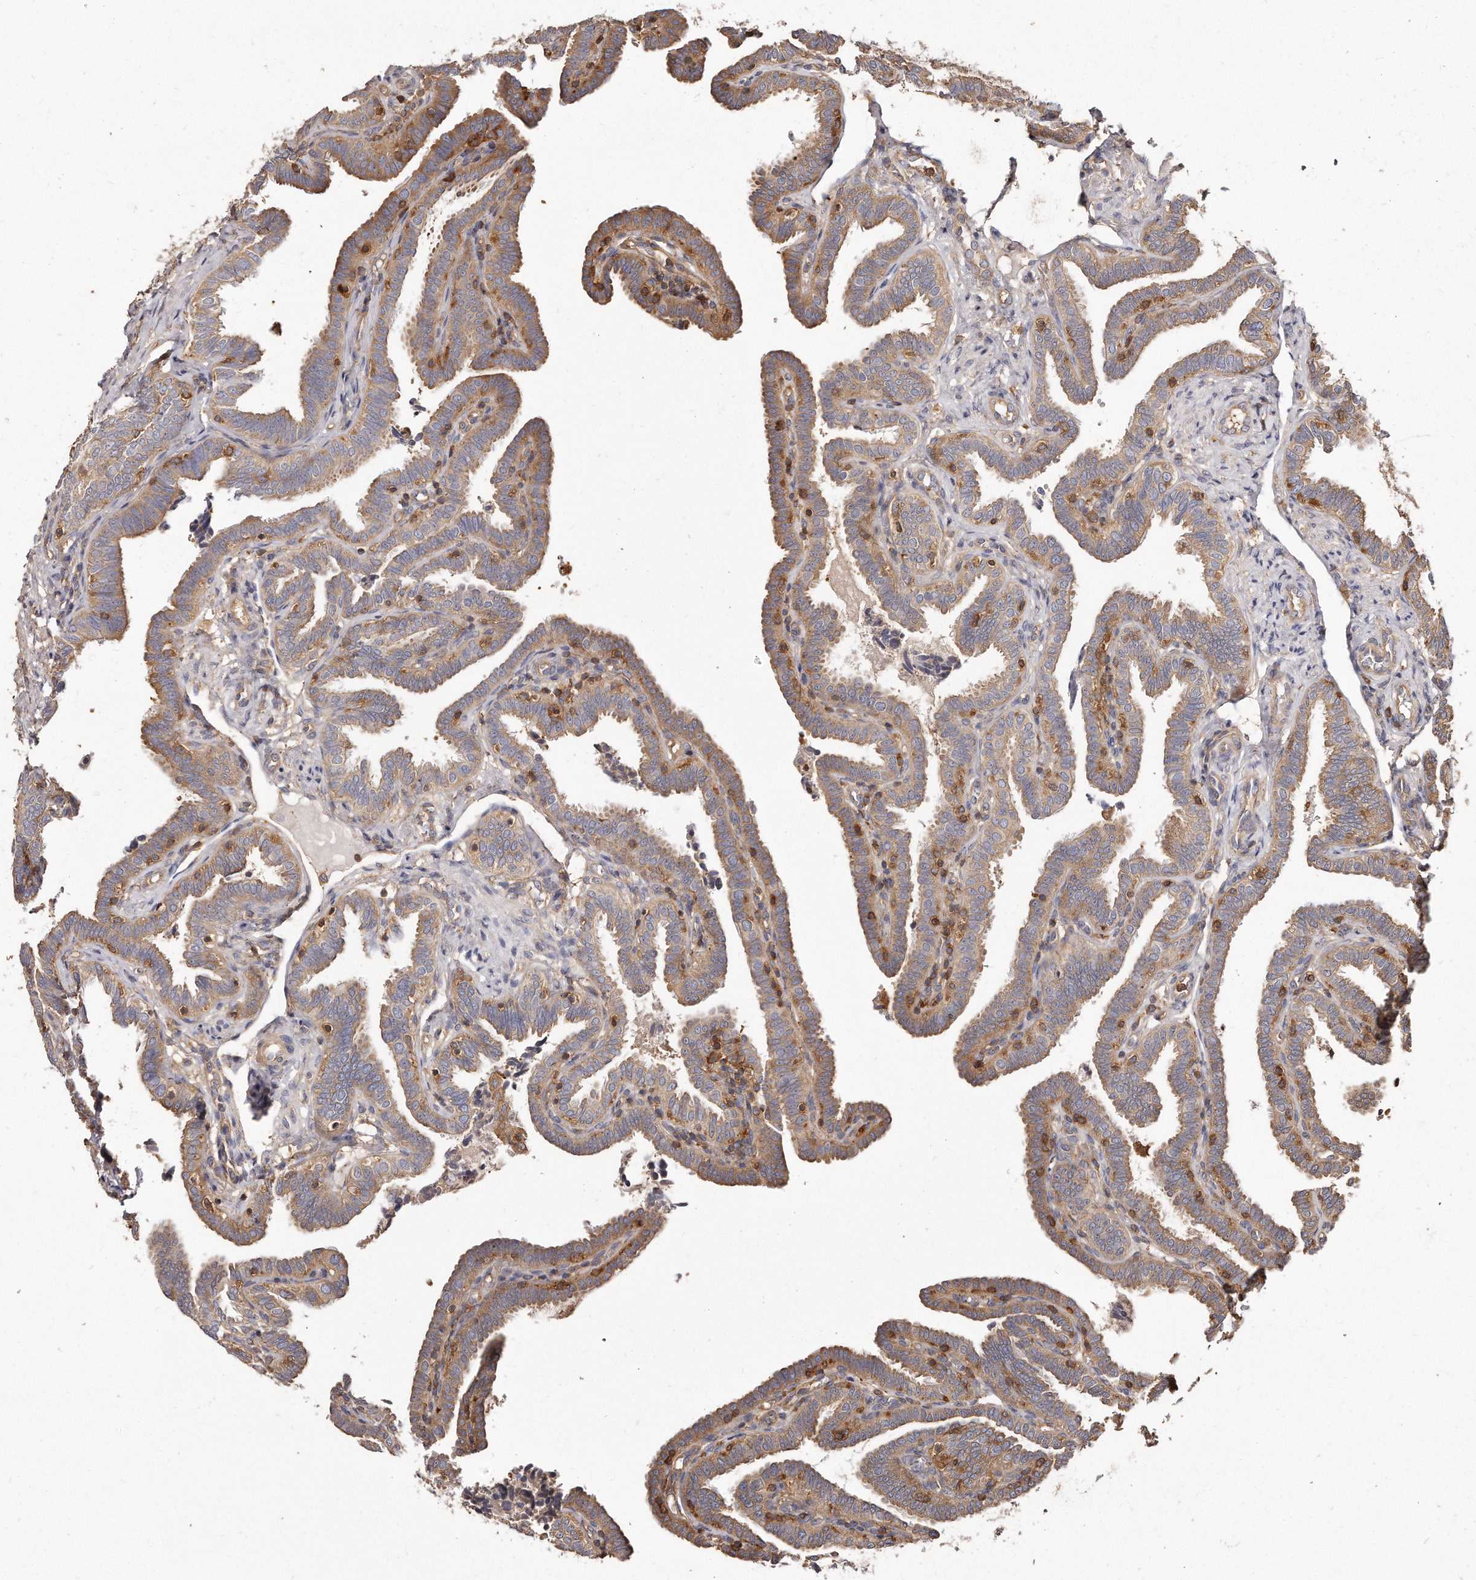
{"staining": {"intensity": "moderate", "quantity": ">75%", "location": "cytoplasmic/membranous"}, "tissue": "fallopian tube", "cell_type": "Glandular cells", "image_type": "normal", "snomed": [{"axis": "morphology", "description": "Normal tissue, NOS"}, {"axis": "topography", "description": "Fallopian tube"}], "caption": "A brown stain highlights moderate cytoplasmic/membranous expression of a protein in glandular cells of benign human fallopian tube. The staining is performed using DAB (3,3'-diaminobenzidine) brown chromogen to label protein expression. The nuclei are counter-stained blue using hematoxylin.", "gene": "CAP1", "patient": {"sex": "female", "age": 39}}